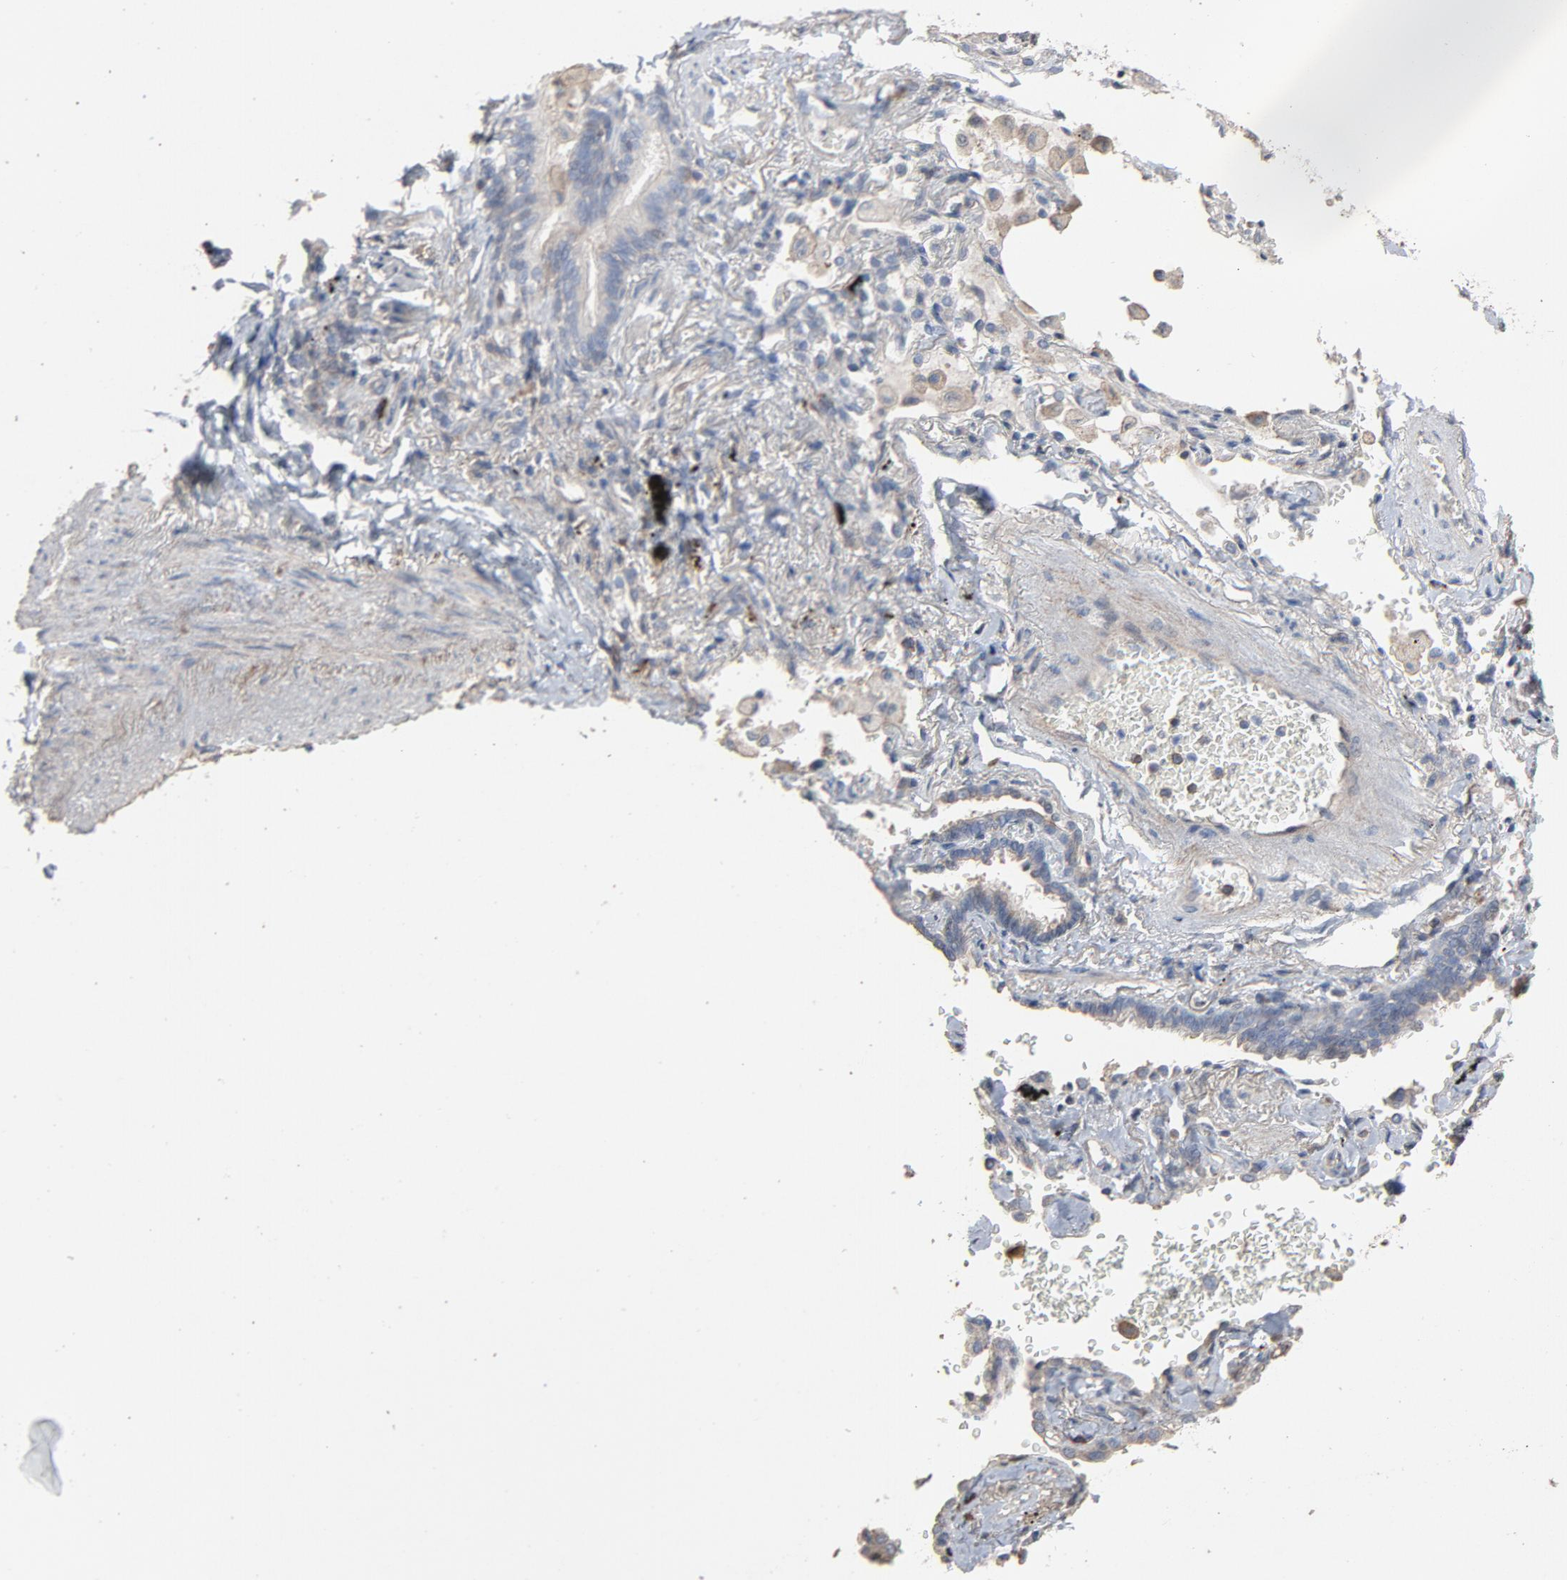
{"staining": {"intensity": "weak", "quantity": "25%-75%", "location": "cytoplasmic/membranous"}, "tissue": "lung cancer", "cell_type": "Tumor cells", "image_type": "cancer", "snomed": [{"axis": "morphology", "description": "Adenocarcinoma, NOS"}, {"axis": "topography", "description": "Lung"}], "caption": "Lung cancer (adenocarcinoma) stained for a protein (brown) demonstrates weak cytoplasmic/membranous positive positivity in about 25%-75% of tumor cells.", "gene": "CDK6", "patient": {"sex": "female", "age": 64}}